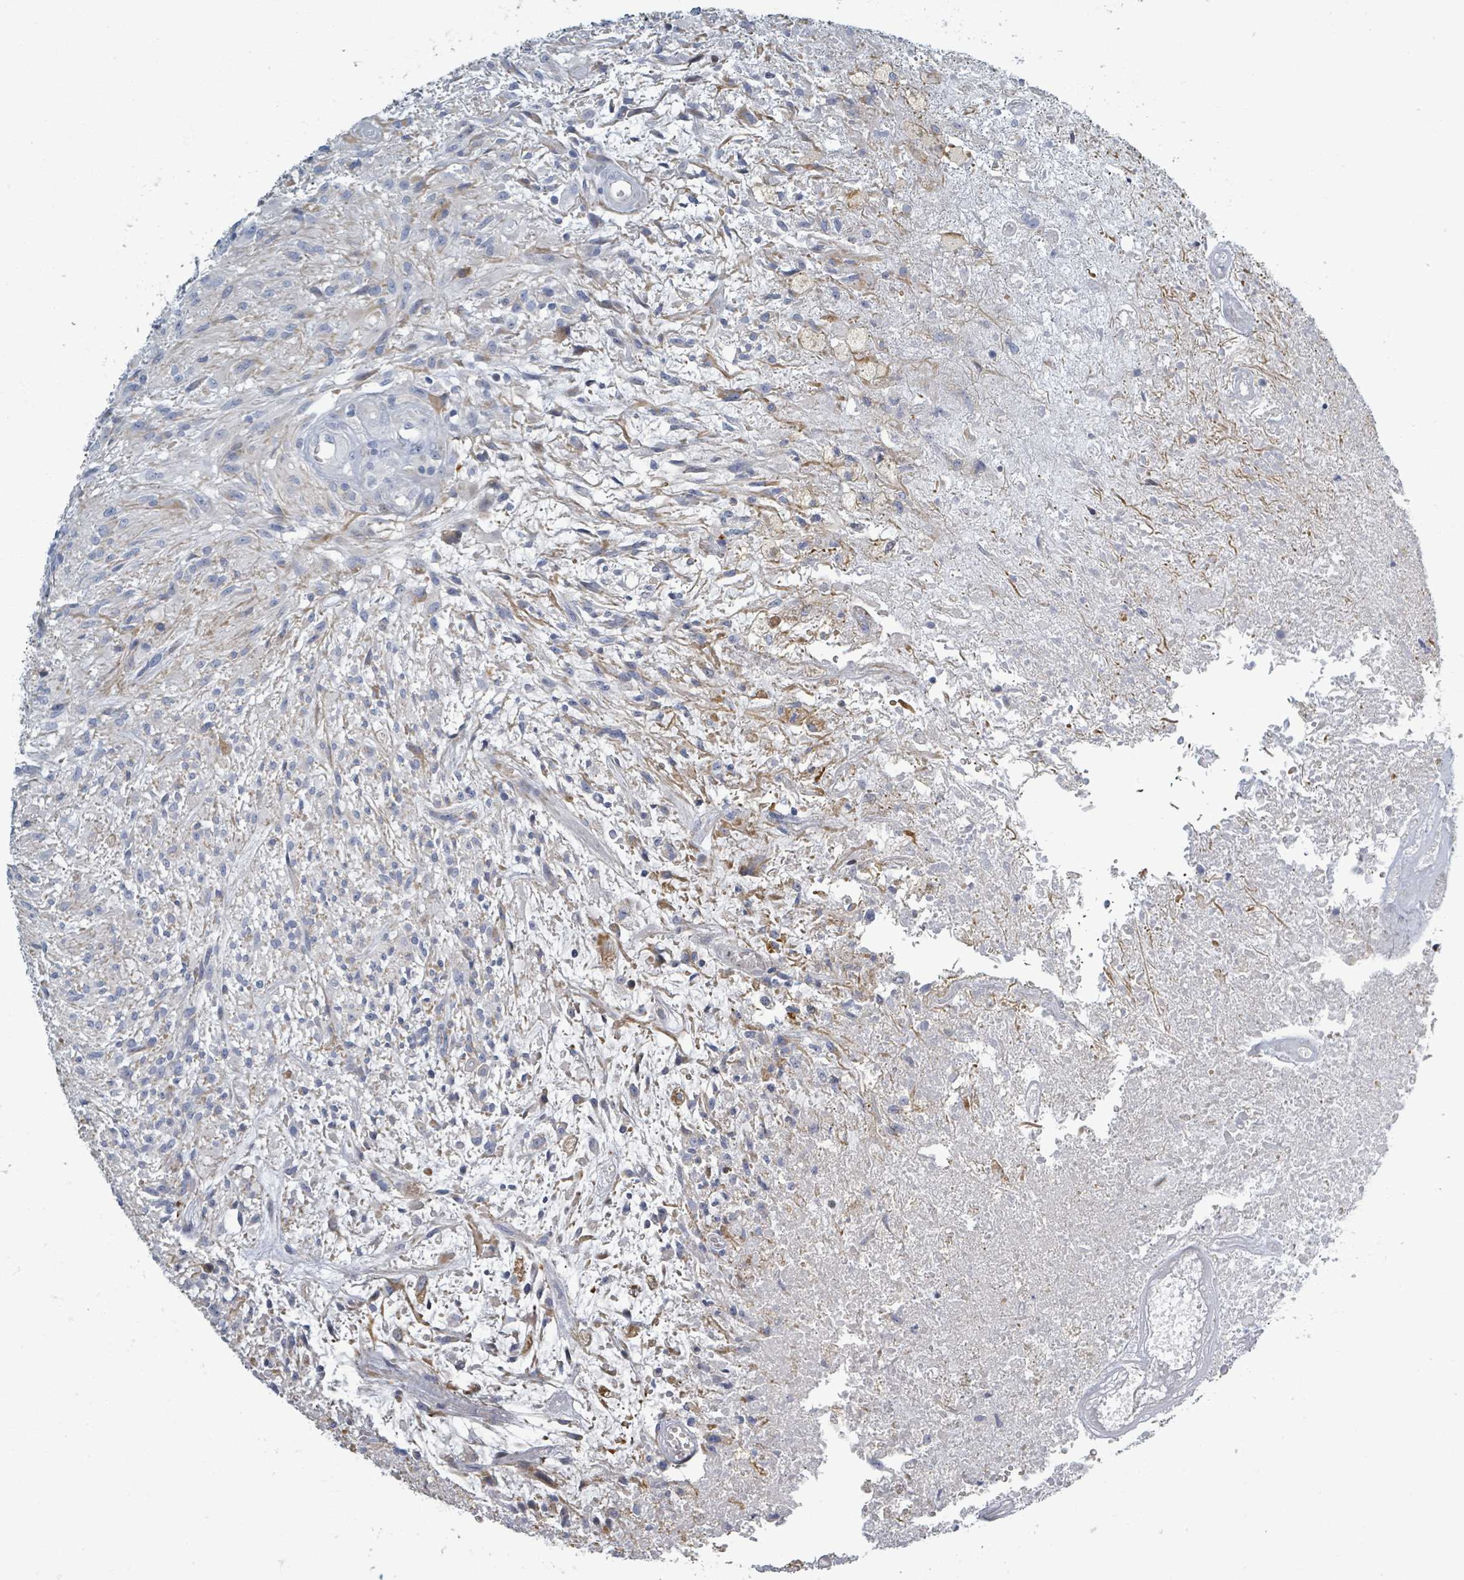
{"staining": {"intensity": "negative", "quantity": "none", "location": "none"}, "tissue": "glioma", "cell_type": "Tumor cells", "image_type": "cancer", "snomed": [{"axis": "morphology", "description": "Glioma, malignant, High grade"}, {"axis": "topography", "description": "Brain"}], "caption": "Protein analysis of glioma reveals no significant expression in tumor cells.", "gene": "RAB33B", "patient": {"sex": "male", "age": 56}}